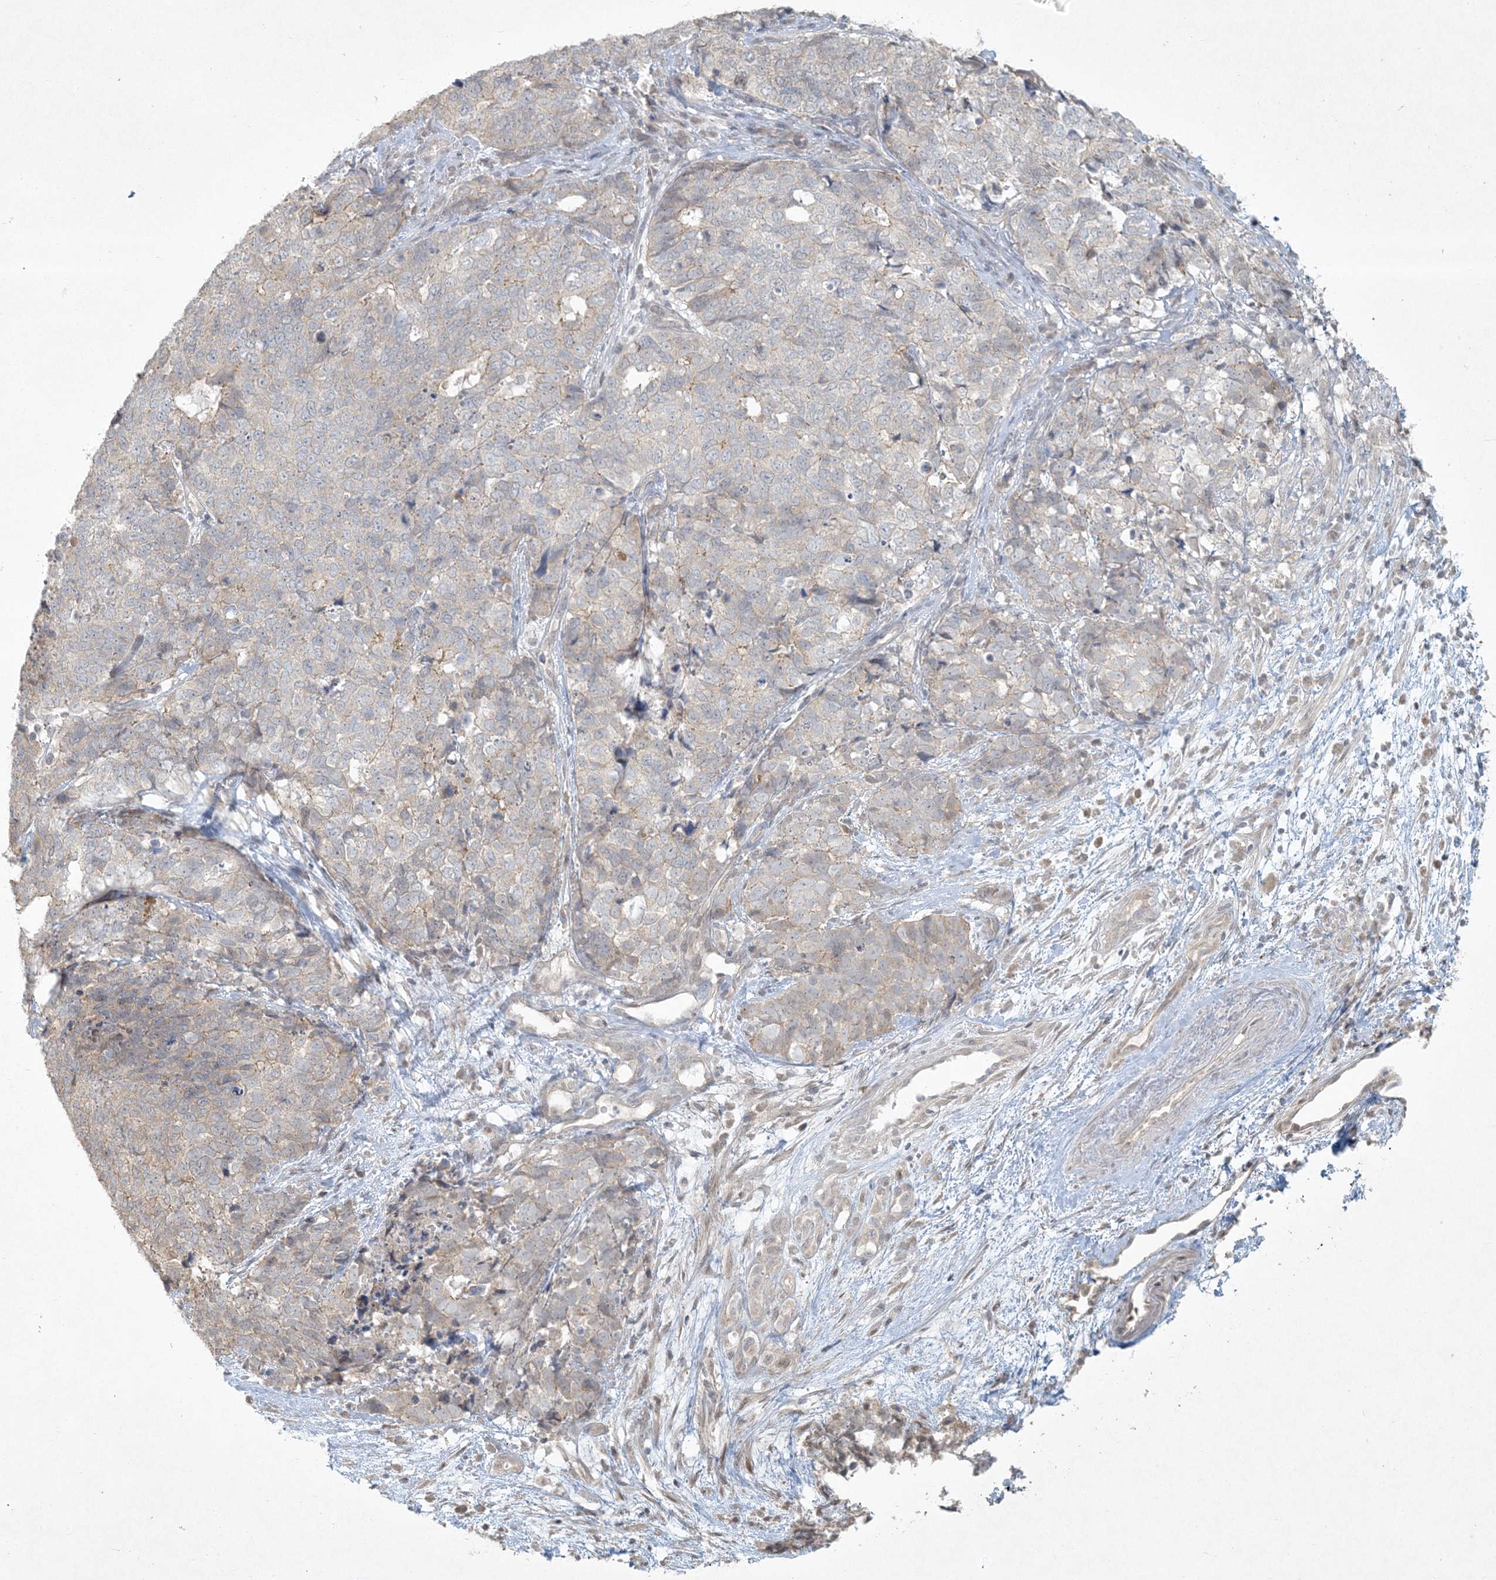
{"staining": {"intensity": "weak", "quantity": "<25%", "location": "cytoplasmic/membranous"}, "tissue": "cervical cancer", "cell_type": "Tumor cells", "image_type": "cancer", "snomed": [{"axis": "morphology", "description": "Squamous cell carcinoma, NOS"}, {"axis": "topography", "description": "Cervix"}], "caption": "Tumor cells are negative for protein expression in human cervical cancer.", "gene": "BCORL1", "patient": {"sex": "female", "age": 63}}